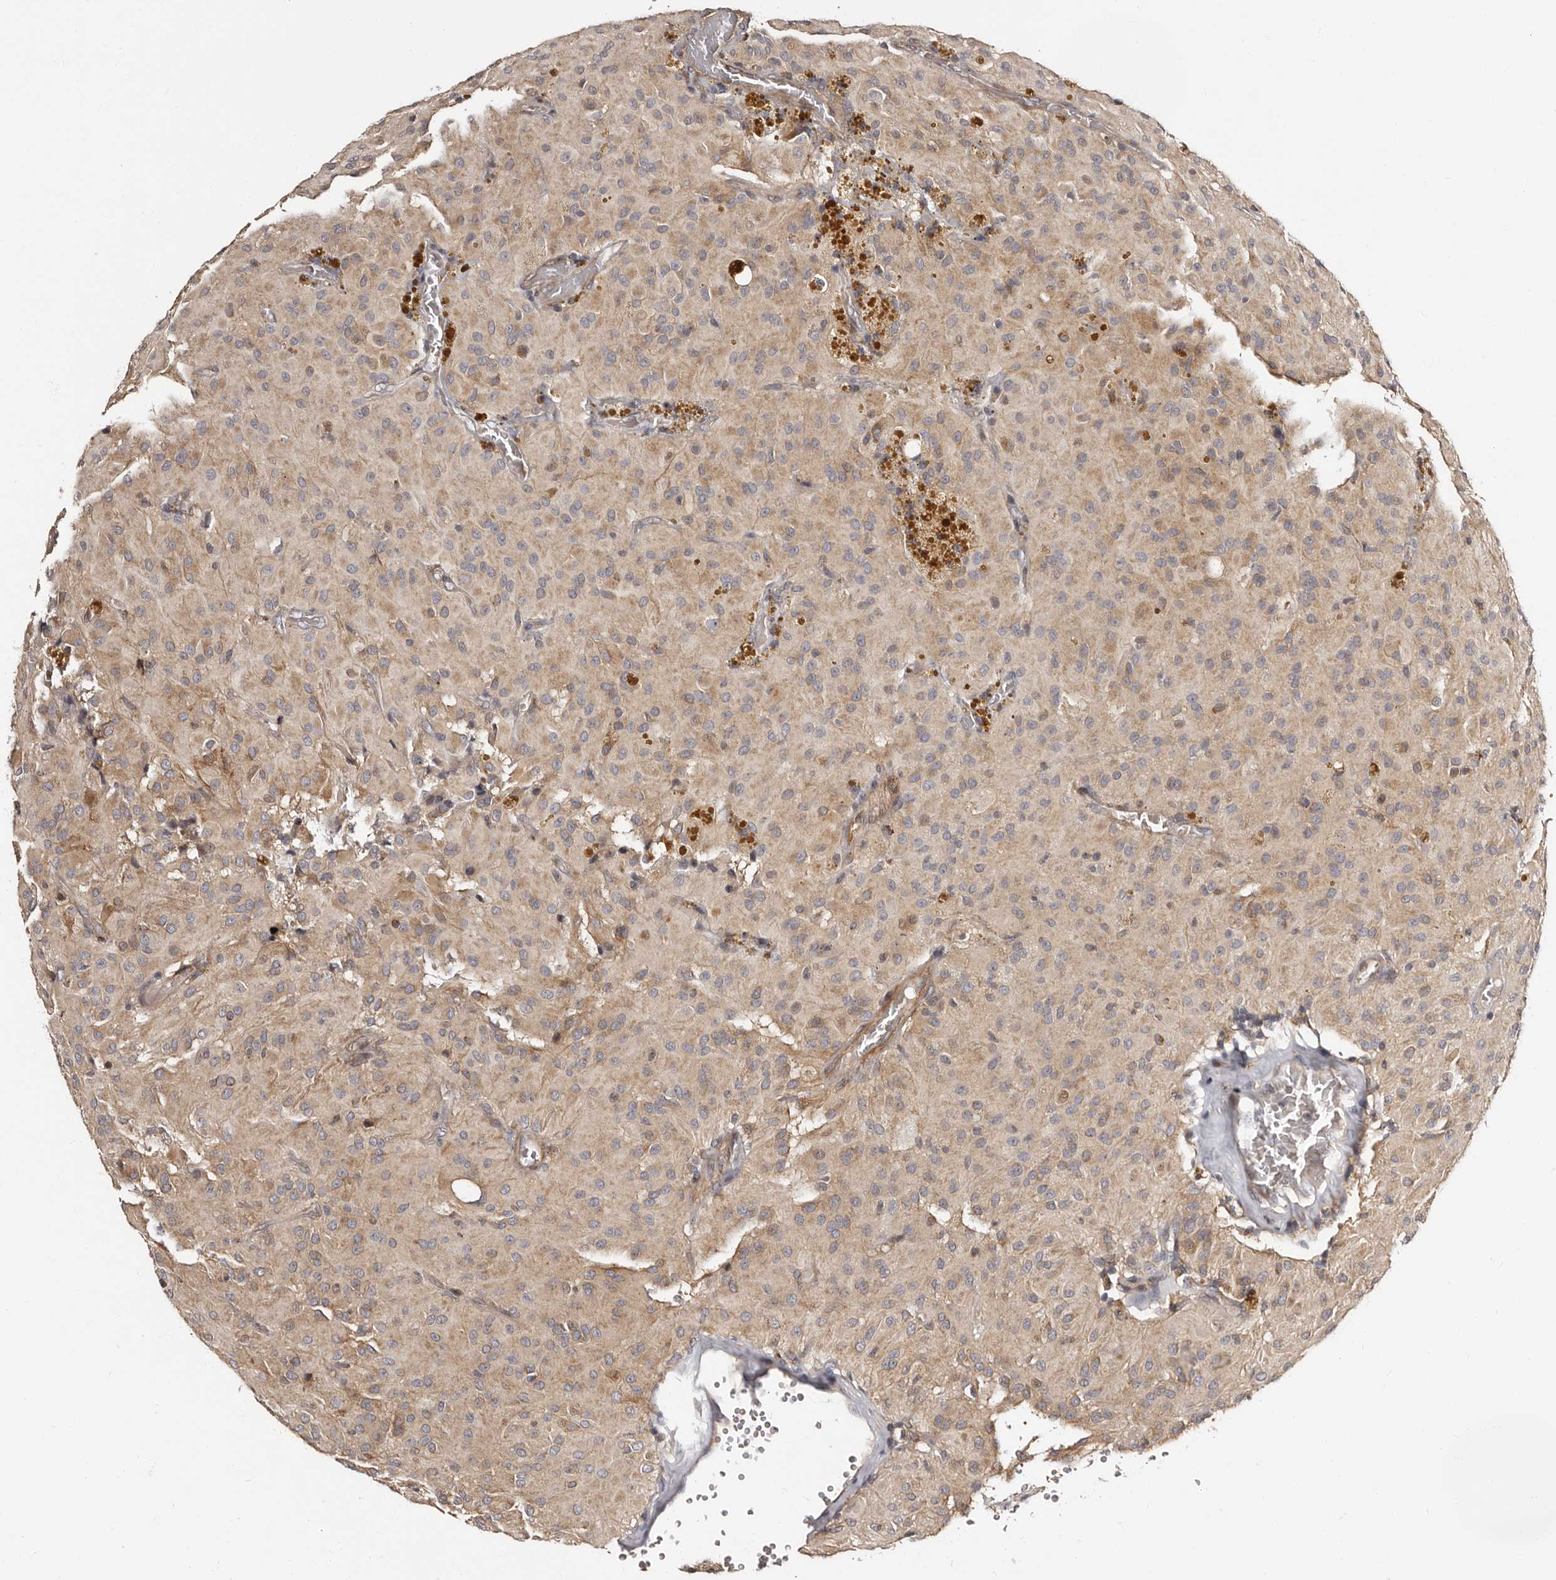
{"staining": {"intensity": "negative", "quantity": "none", "location": "none"}, "tissue": "glioma", "cell_type": "Tumor cells", "image_type": "cancer", "snomed": [{"axis": "morphology", "description": "Glioma, malignant, High grade"}, {"axis": "topography", "description": "Brain"}], "caption": "Tumor cells are negative for brown protein staining in glioma. (Immunohistochemistry (ihc), brightfield microscopy, high magnification).", "gene": "TBC1D22B", "patient": {"sex": "female", "age": 59}}